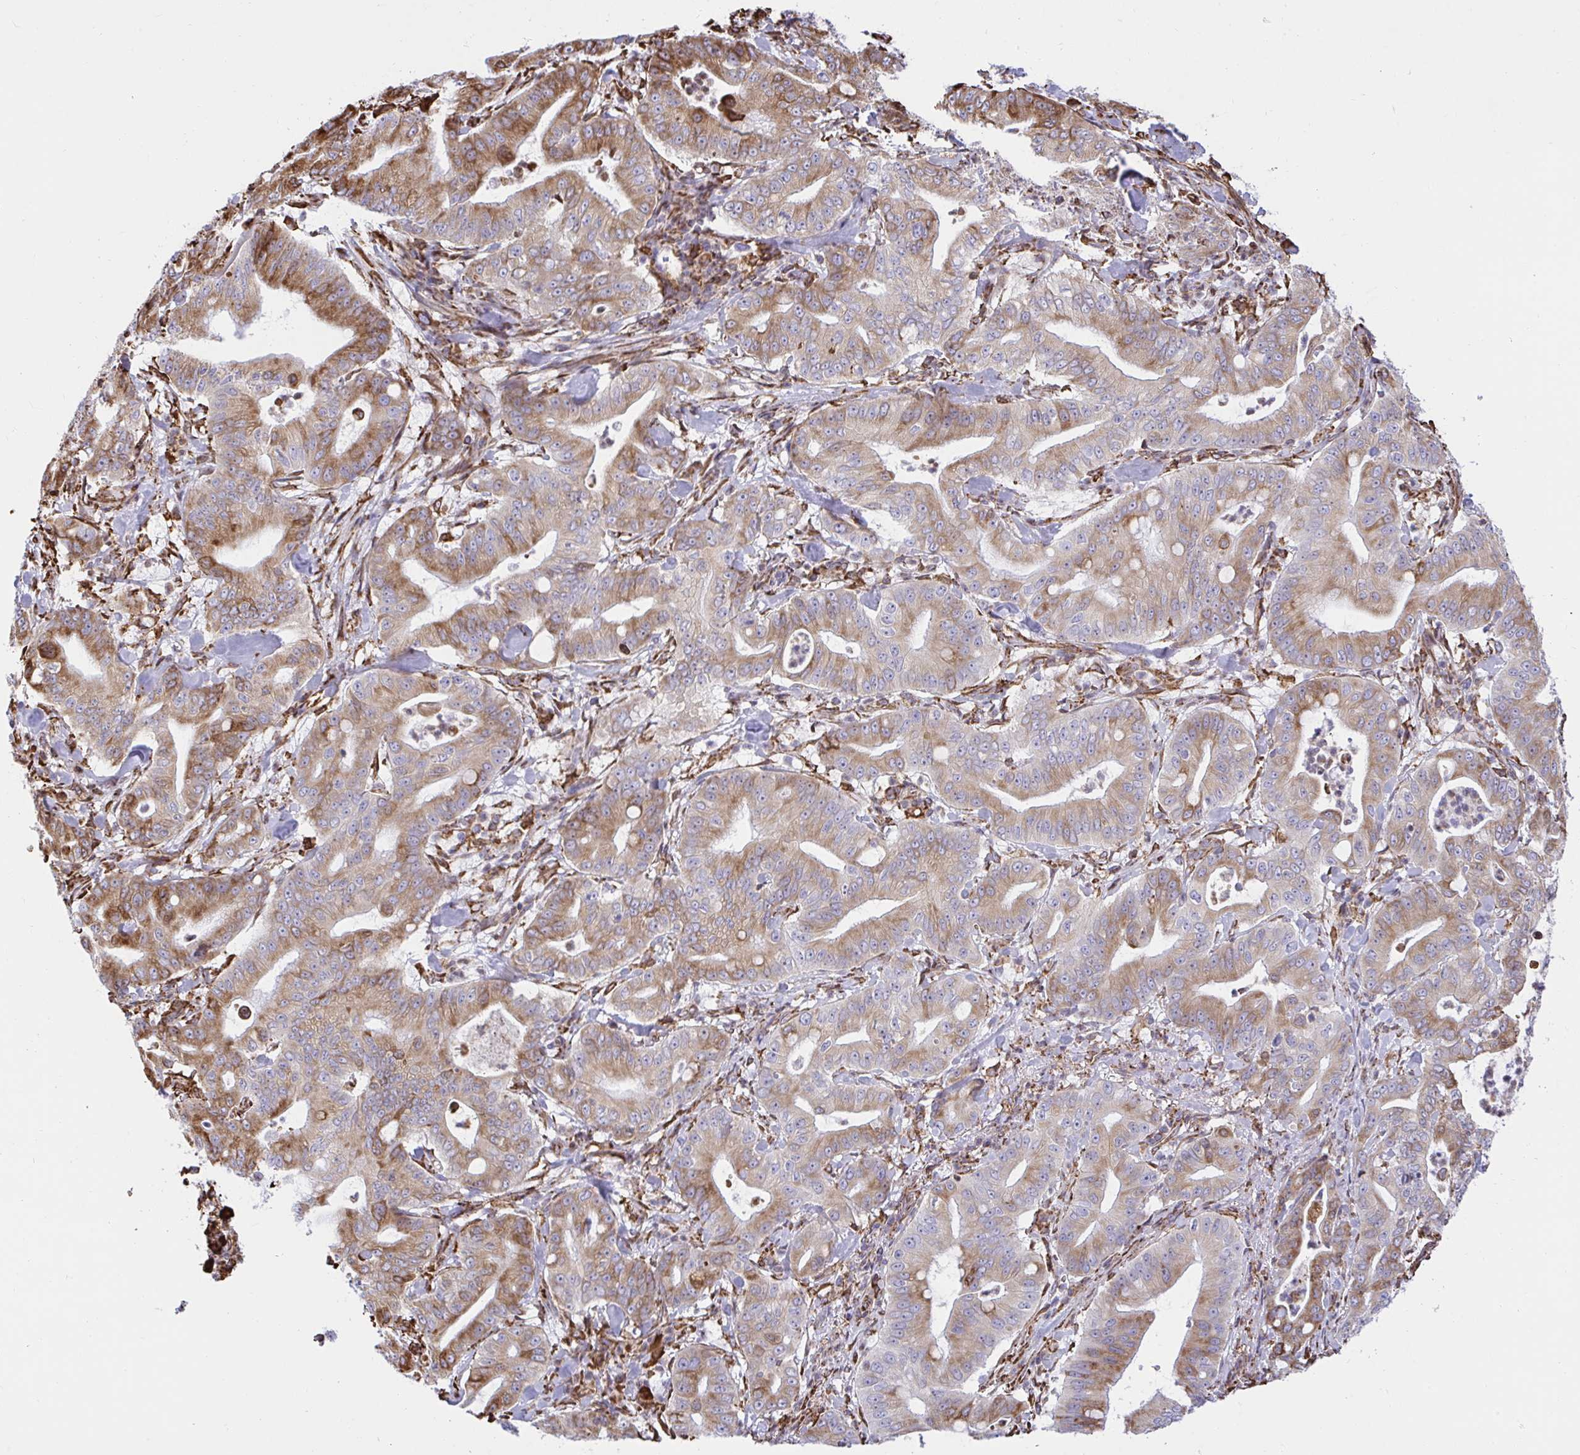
{"staining": {"intensity": "moderate", "quantity": "25%-75%", "location": "cytoplasmic/membranous"}, "tissue": "pancreatic cancer", "cell_type": "Tumor cells", "image_type": "cancer", "snomed": [{"axis": "morphology", "description": "Adenocarcinoma, NOS"}, {"axis": "topography", "description": "Pancreas"}], "caption": "Pancreatic adenocarcinoma tissue exhibits moderate cytoplasmic/membranous positivity in approximately 25%-75% of tumor cells (IHC, brightfield microscopy, high magnification).", "gene": "CLGN", "patient": {"sex": "male", "age": 71}}